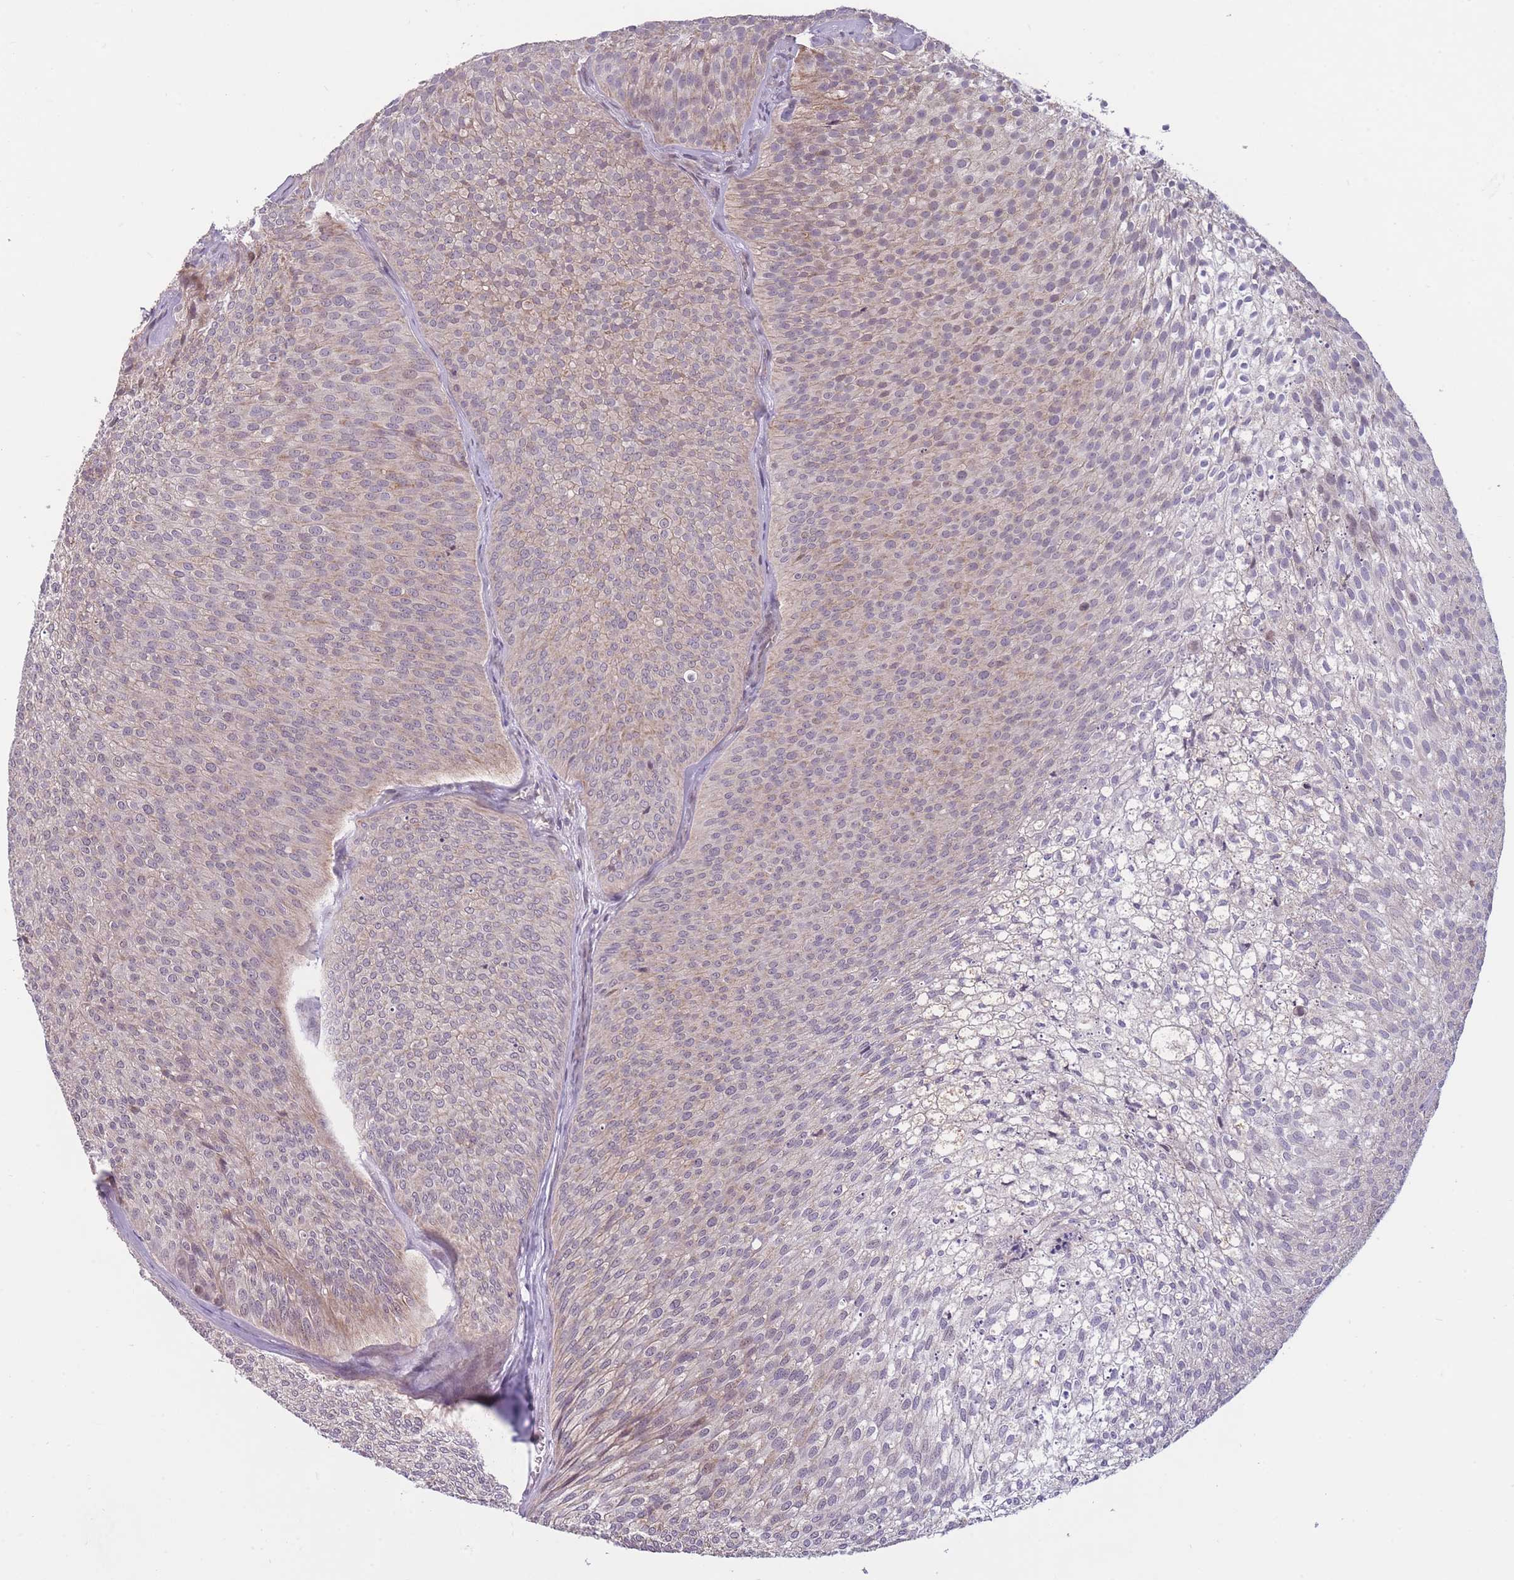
{"staining": {"intensity": "weak", "quantity": ">75%", "location": "cytoplasmic/membranous"}, "tissue": "urothelial cancer", "cell_type": "Tumor cells", "image_type": "cancer", "snomed": [{"axis": "morphology", "description": "Urothelial carcinoma, Low grade"}, {"axis": "topography", "description": "Urinary bladder"}], "caption": "This is a histology image of immunohistochemistry staining of urothelial cancer, which shows weak staining in the cytoplasmic/membranous of tumor cells.", "gene": "MRPS18C", "patient": {"sex": "male", "age": 91}}